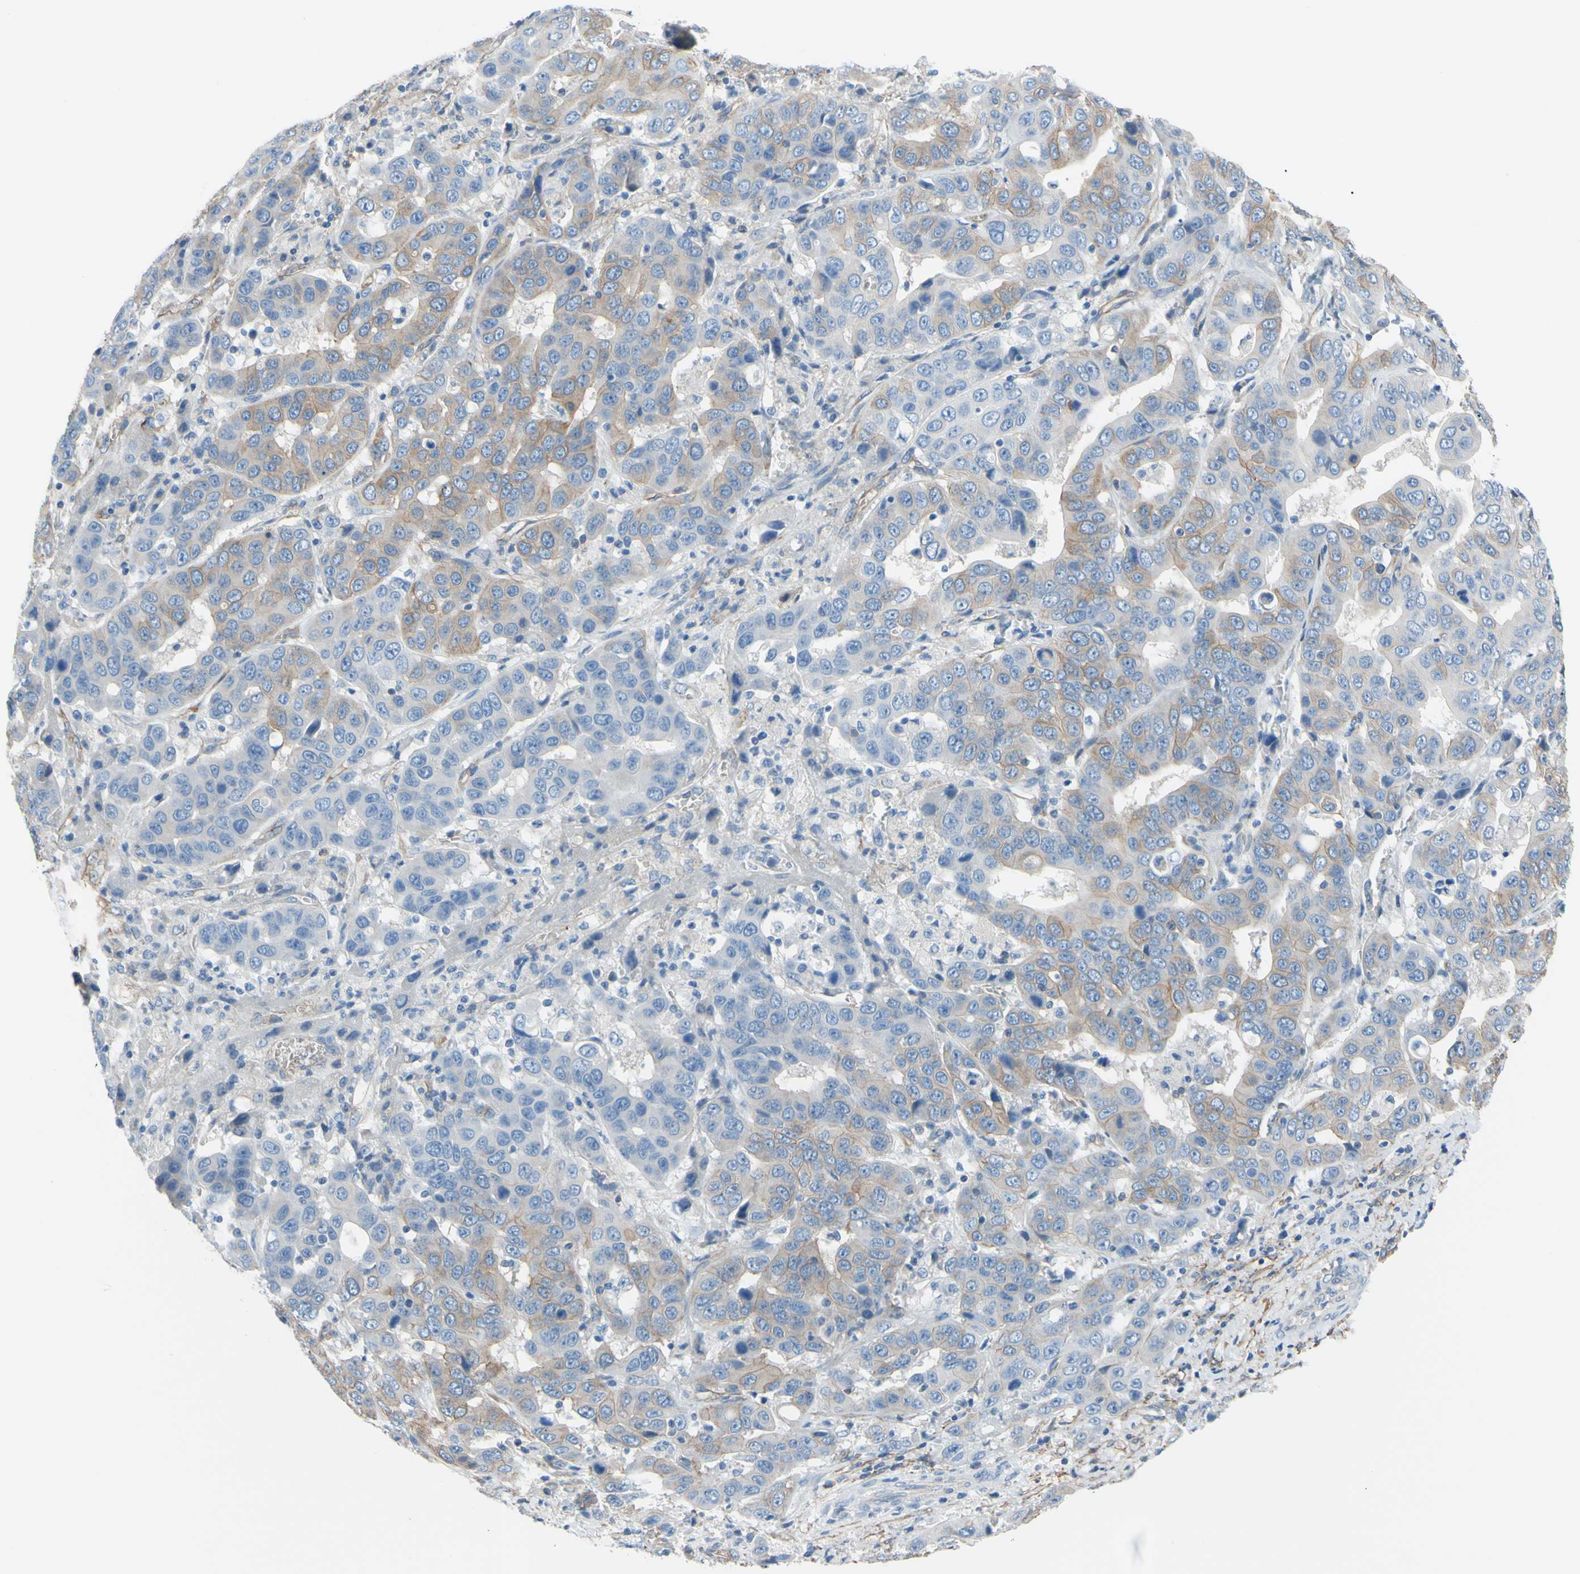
{"staining": {"intensity": "weak", "quantity": "<25%", "location": "cytoplasmic/membranous"}, "tissue": "liver cancer", "cell_type": "Tumor cells", "image_type": "cancer", "snomed": [{"axis": "morphology", "description": "Cholangiocarcinoma"}, {"axis": "topography", "description": "Liver"}], "caption": "Histopathology image shows no significant protein positivity in tumor cells of liver cholangiocarcinoma. The staining was performed using DAB to visualize the protein expression in brown, while the nuclei were stained in blue with hematoxylin (Magnification: 20x).", "gene": "ADD1", "patient": {"sex": "female", "age": 52}}